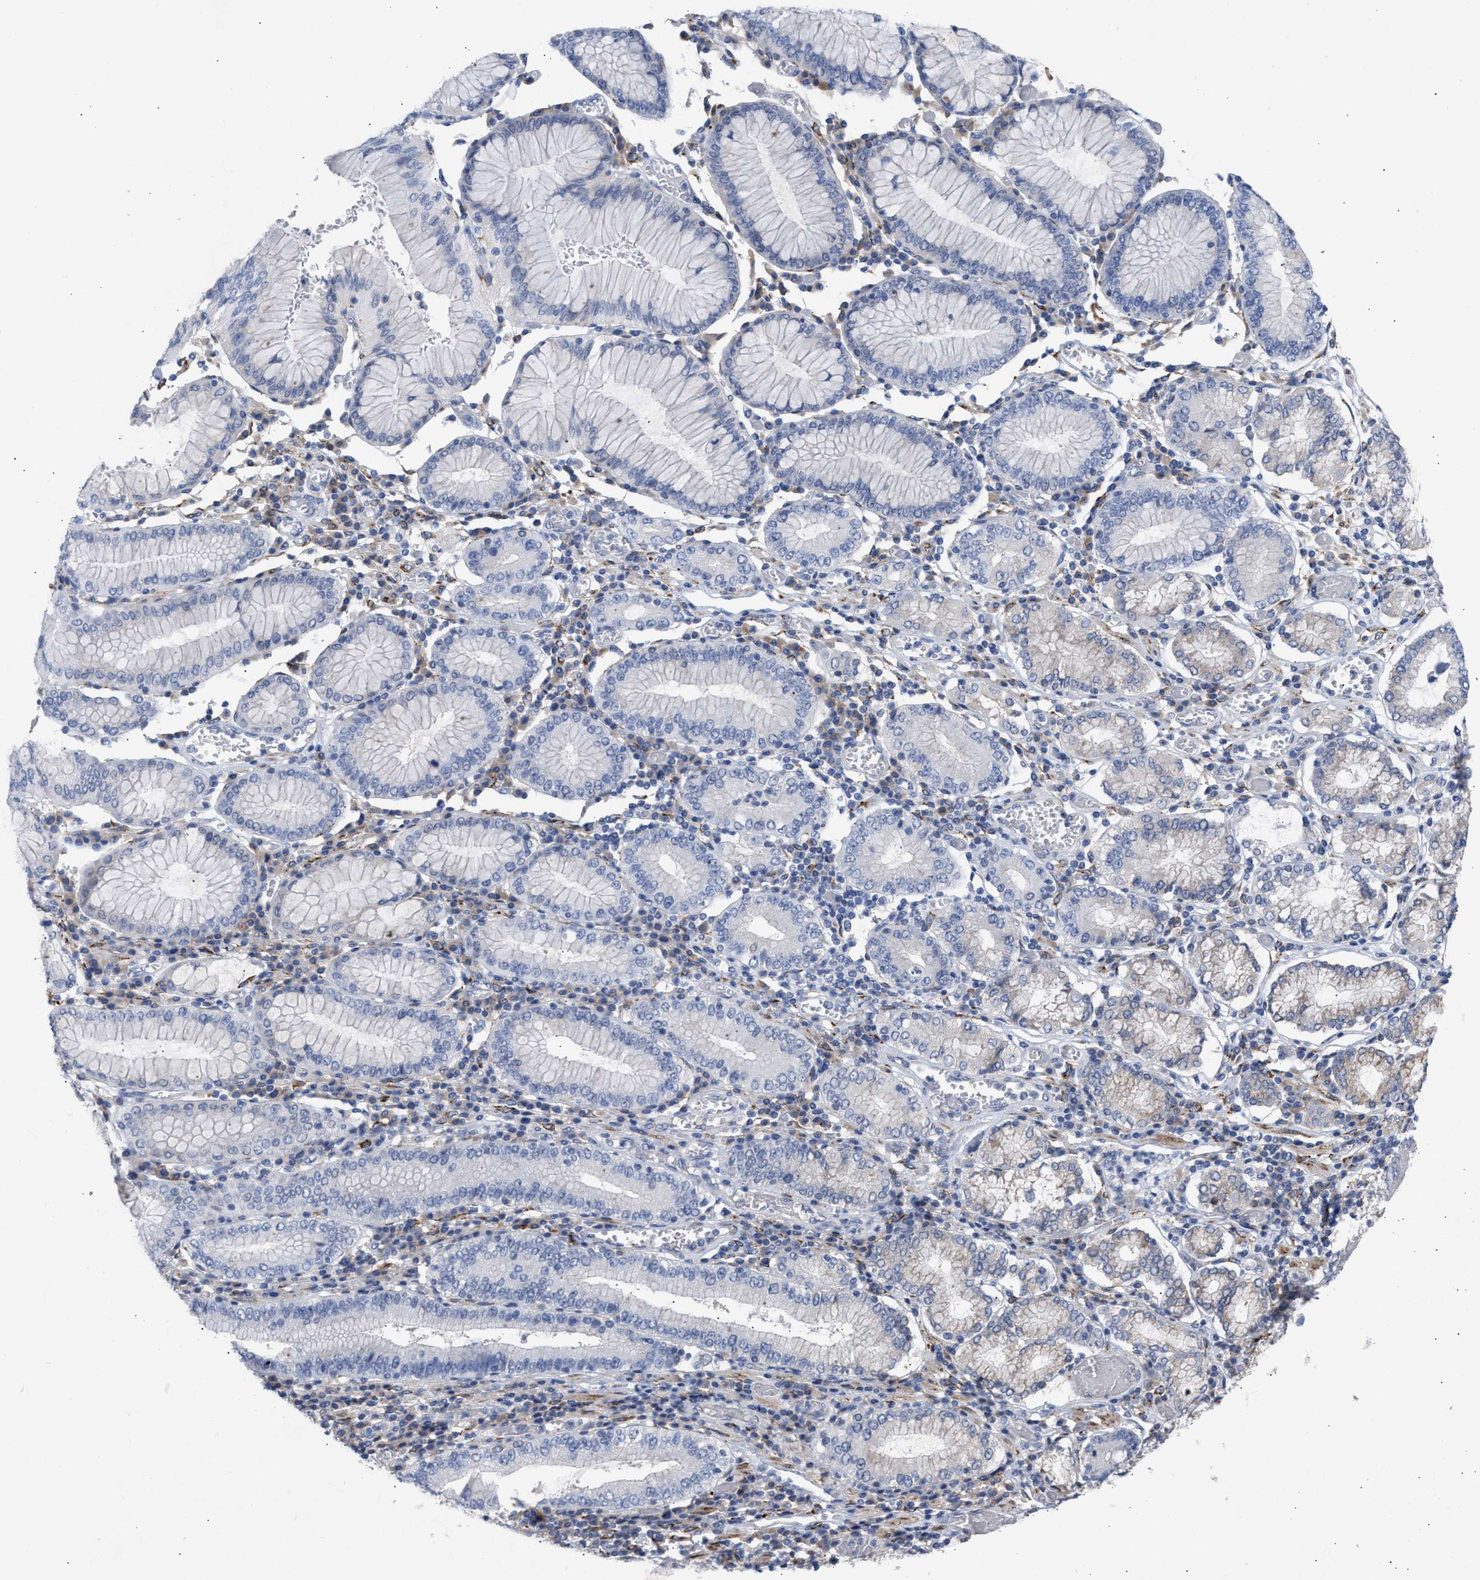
{"staining": {"intensity": "negative", "quantity": "none", "location": "none"}, "tissue": "stomach cancer", "cell_type": "Tumor cells", "image_type": "cancer", "snomed": [{"axis": "morphology", "description": "Adenocarcinoma, NOS"}, {"axis": "topography", "description": "Stomach"}], "caption": "Tumor cells are negative for brown protein staining in adenocarcinoma (stomach). (Stains: DAB (3,3'-diaminobenzidine) immunohistochemistry (IHC) with hematoxylin counter stain, Microscopy: brightfield microscopy at high magnification).", "gene": "SELENOM", "patient": {"sex": "female", "age": 73}}